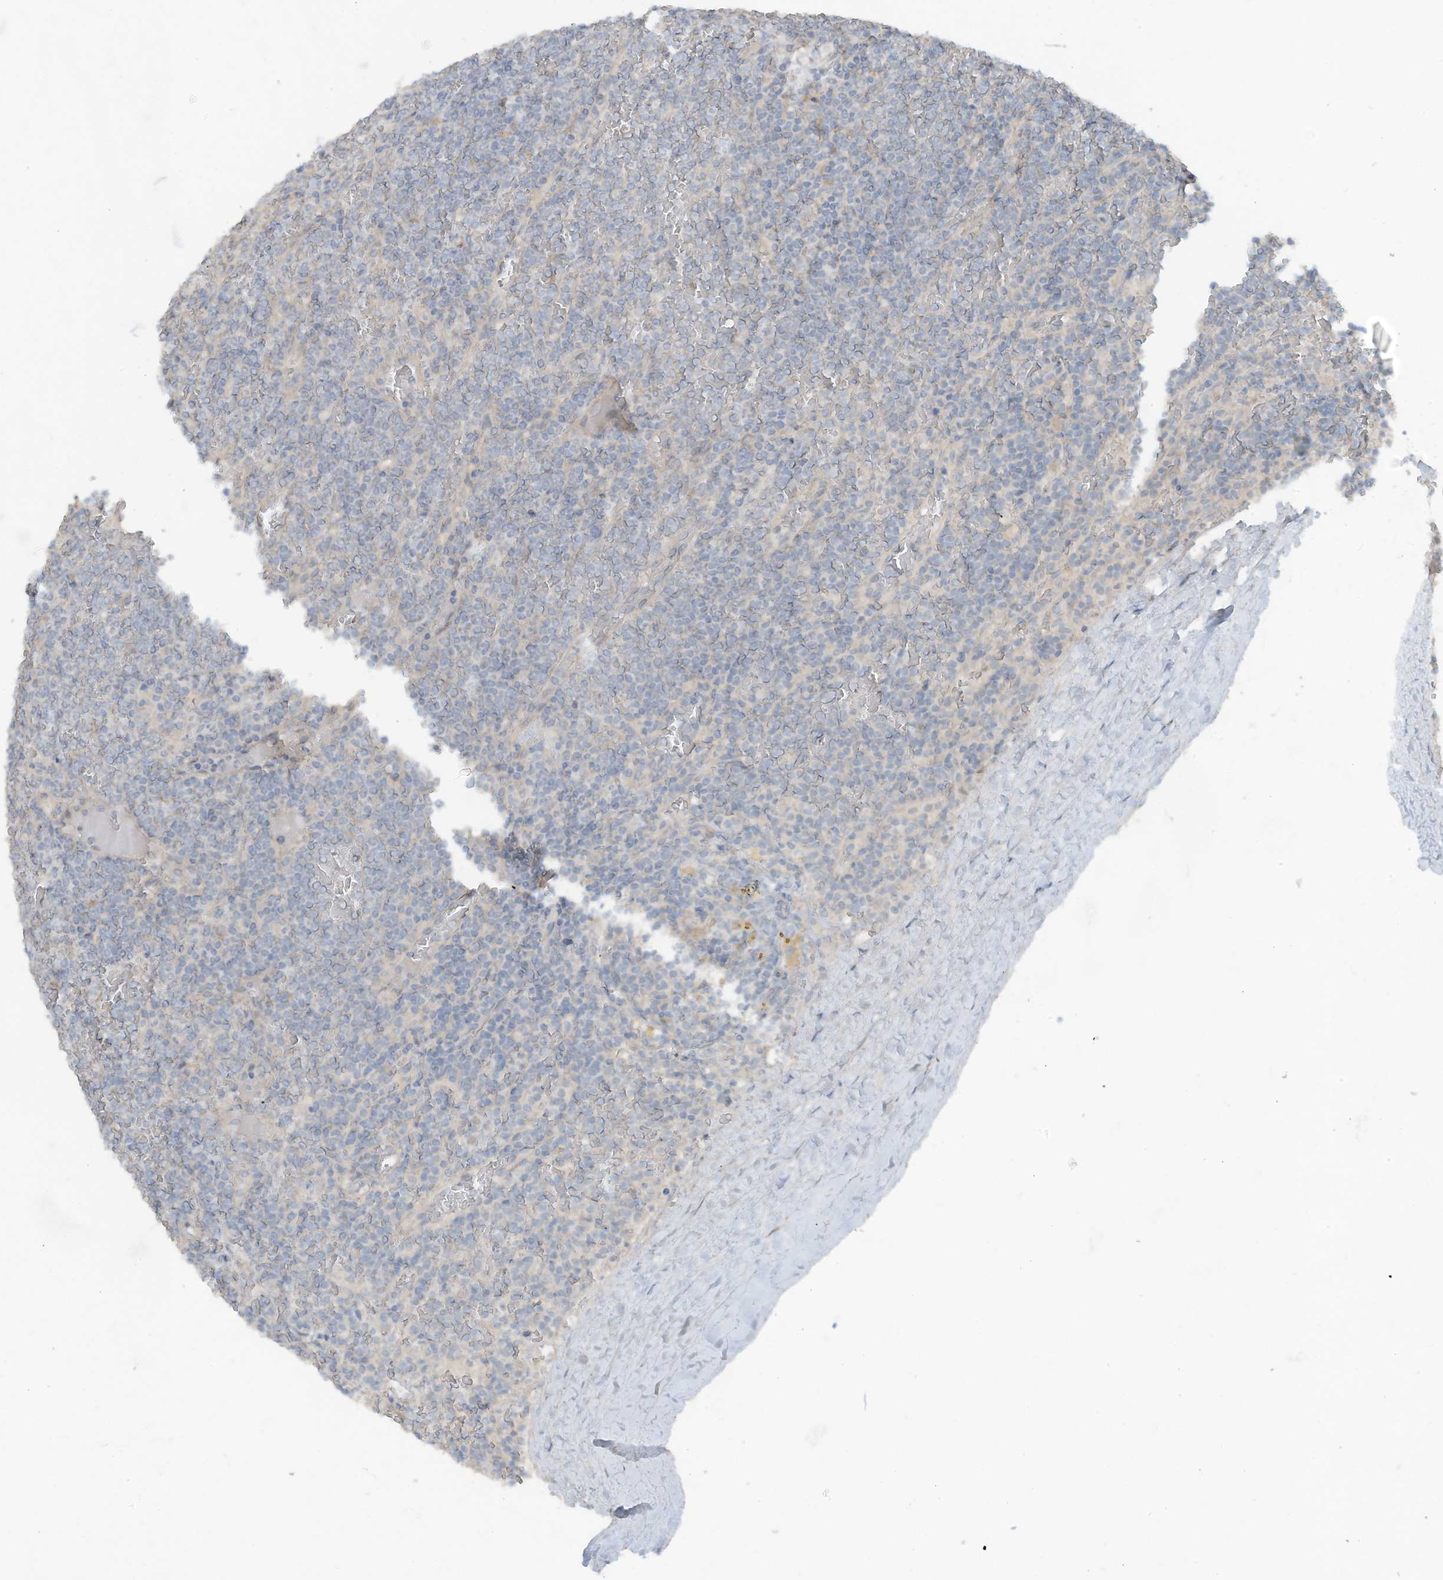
{"staining": {"intensity": "negative", "quantity": "none", "location": "none"}, "tissue": "lymphoma", "cell_type": "Tumor cells", "image_type": "cancer", "snomed": [{"axis": "morphology", "description": "Malignant lymphoma, non-Hodgkin's type, Low grade"}, {"axis": "topography", "description": "Spleen"}], "caption": "This is an immunohistochemistry micrograph of human lymphoma. There is no staining in tumor cells.", "gene": "ARHGEF33", "patient": {"sex": "female", "age": 19}}